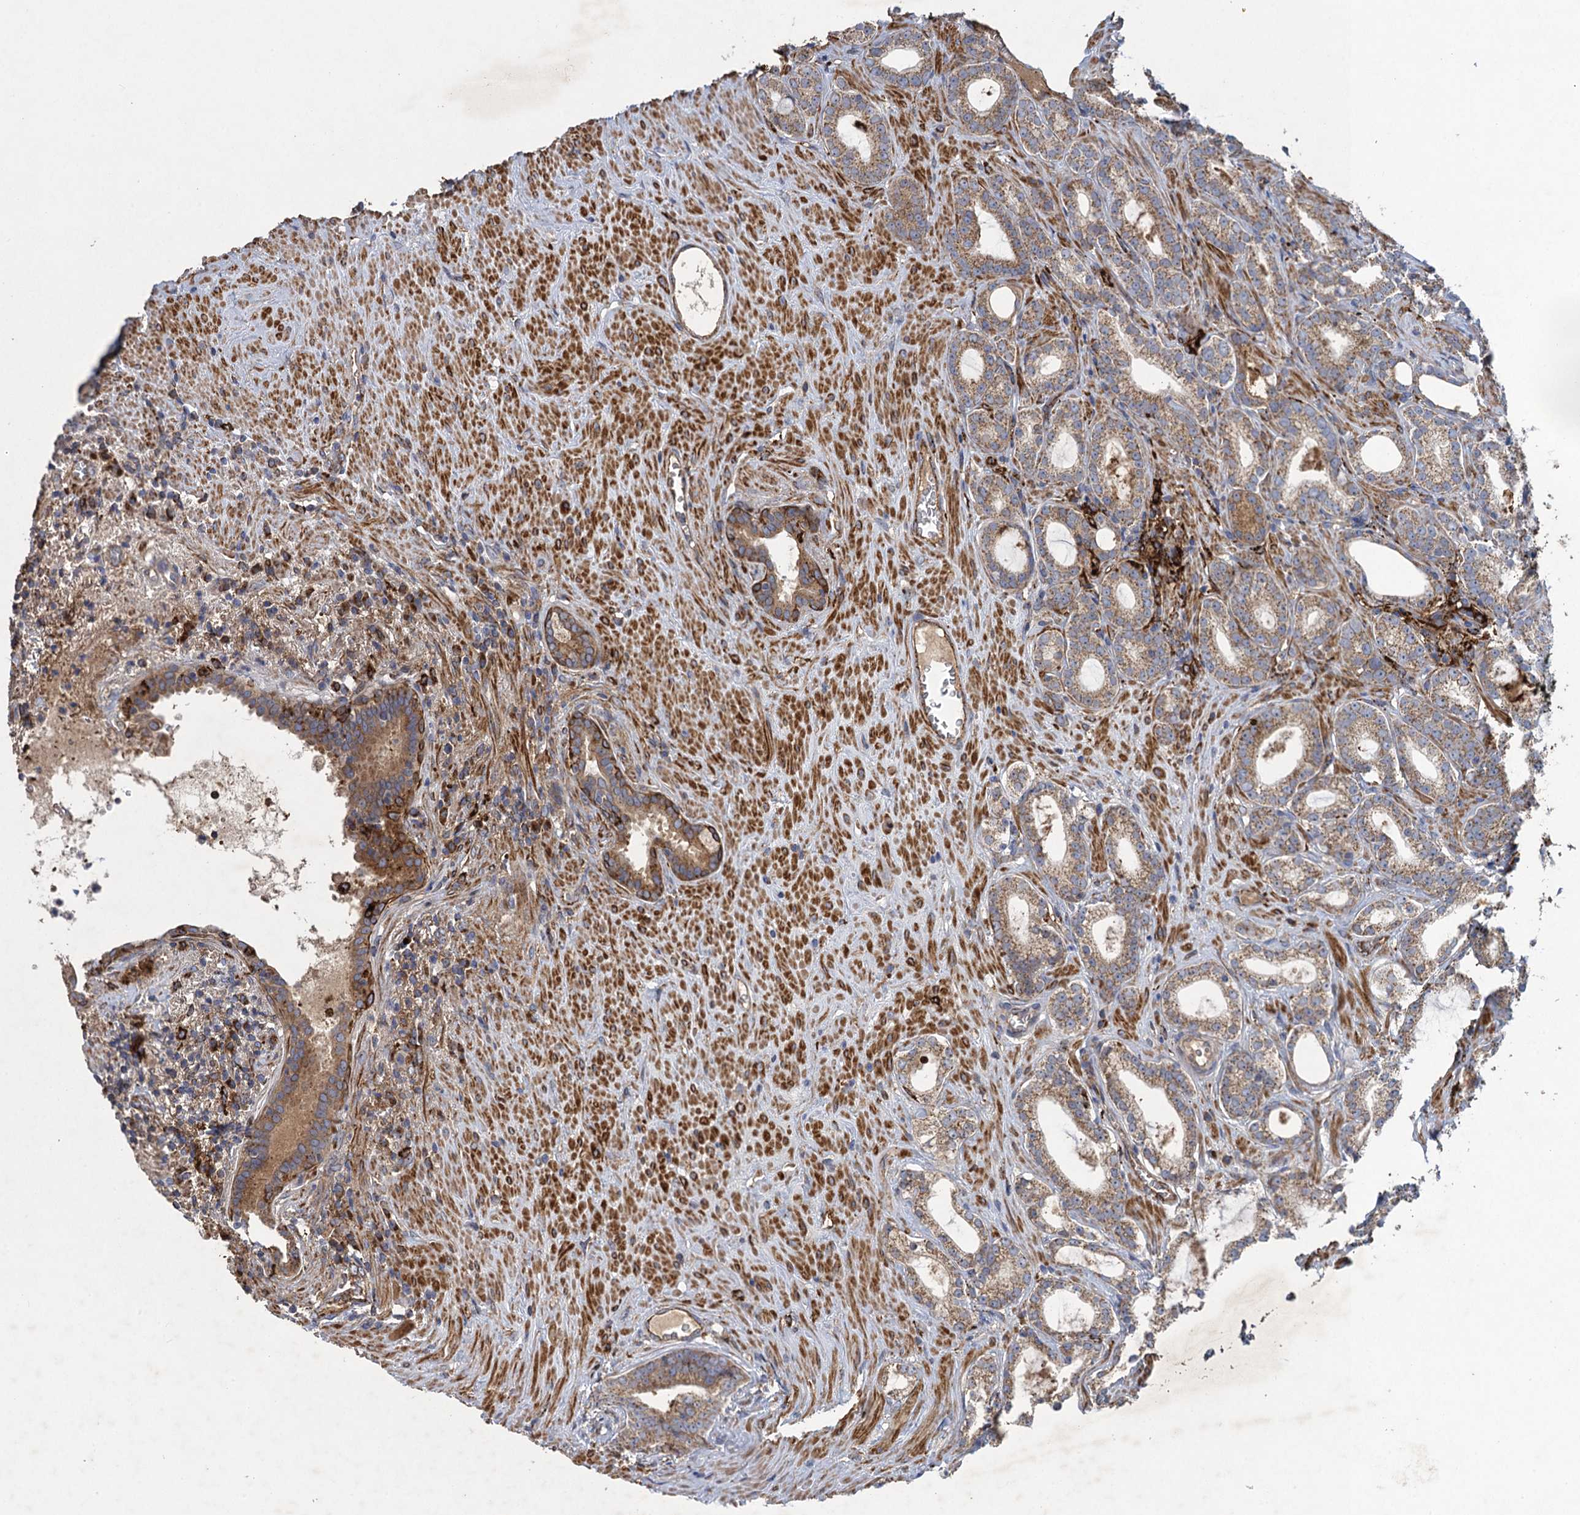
{"staining": {"intensity": "moderate", "quantity": ">75%", "location": "cytoplasmic/membranous"}, "tissue": "prostate cancer", "cell_type": "Tumor cells", "image_type": "cancer", "snomed": [{"axis": "morphology", "description": "Adenocarcinoma, Low grade"}, {"axis": "topography", "description": "Prostate"}], "caption": "Protein expression analysis of prostate adenocarcinoma (low-grade) reveals moderate cytoplasmic/membranous staining in about >75% of tumor cells.", "gene": "TXNDC11", "patient": {"sex": "male", "age": 71}}